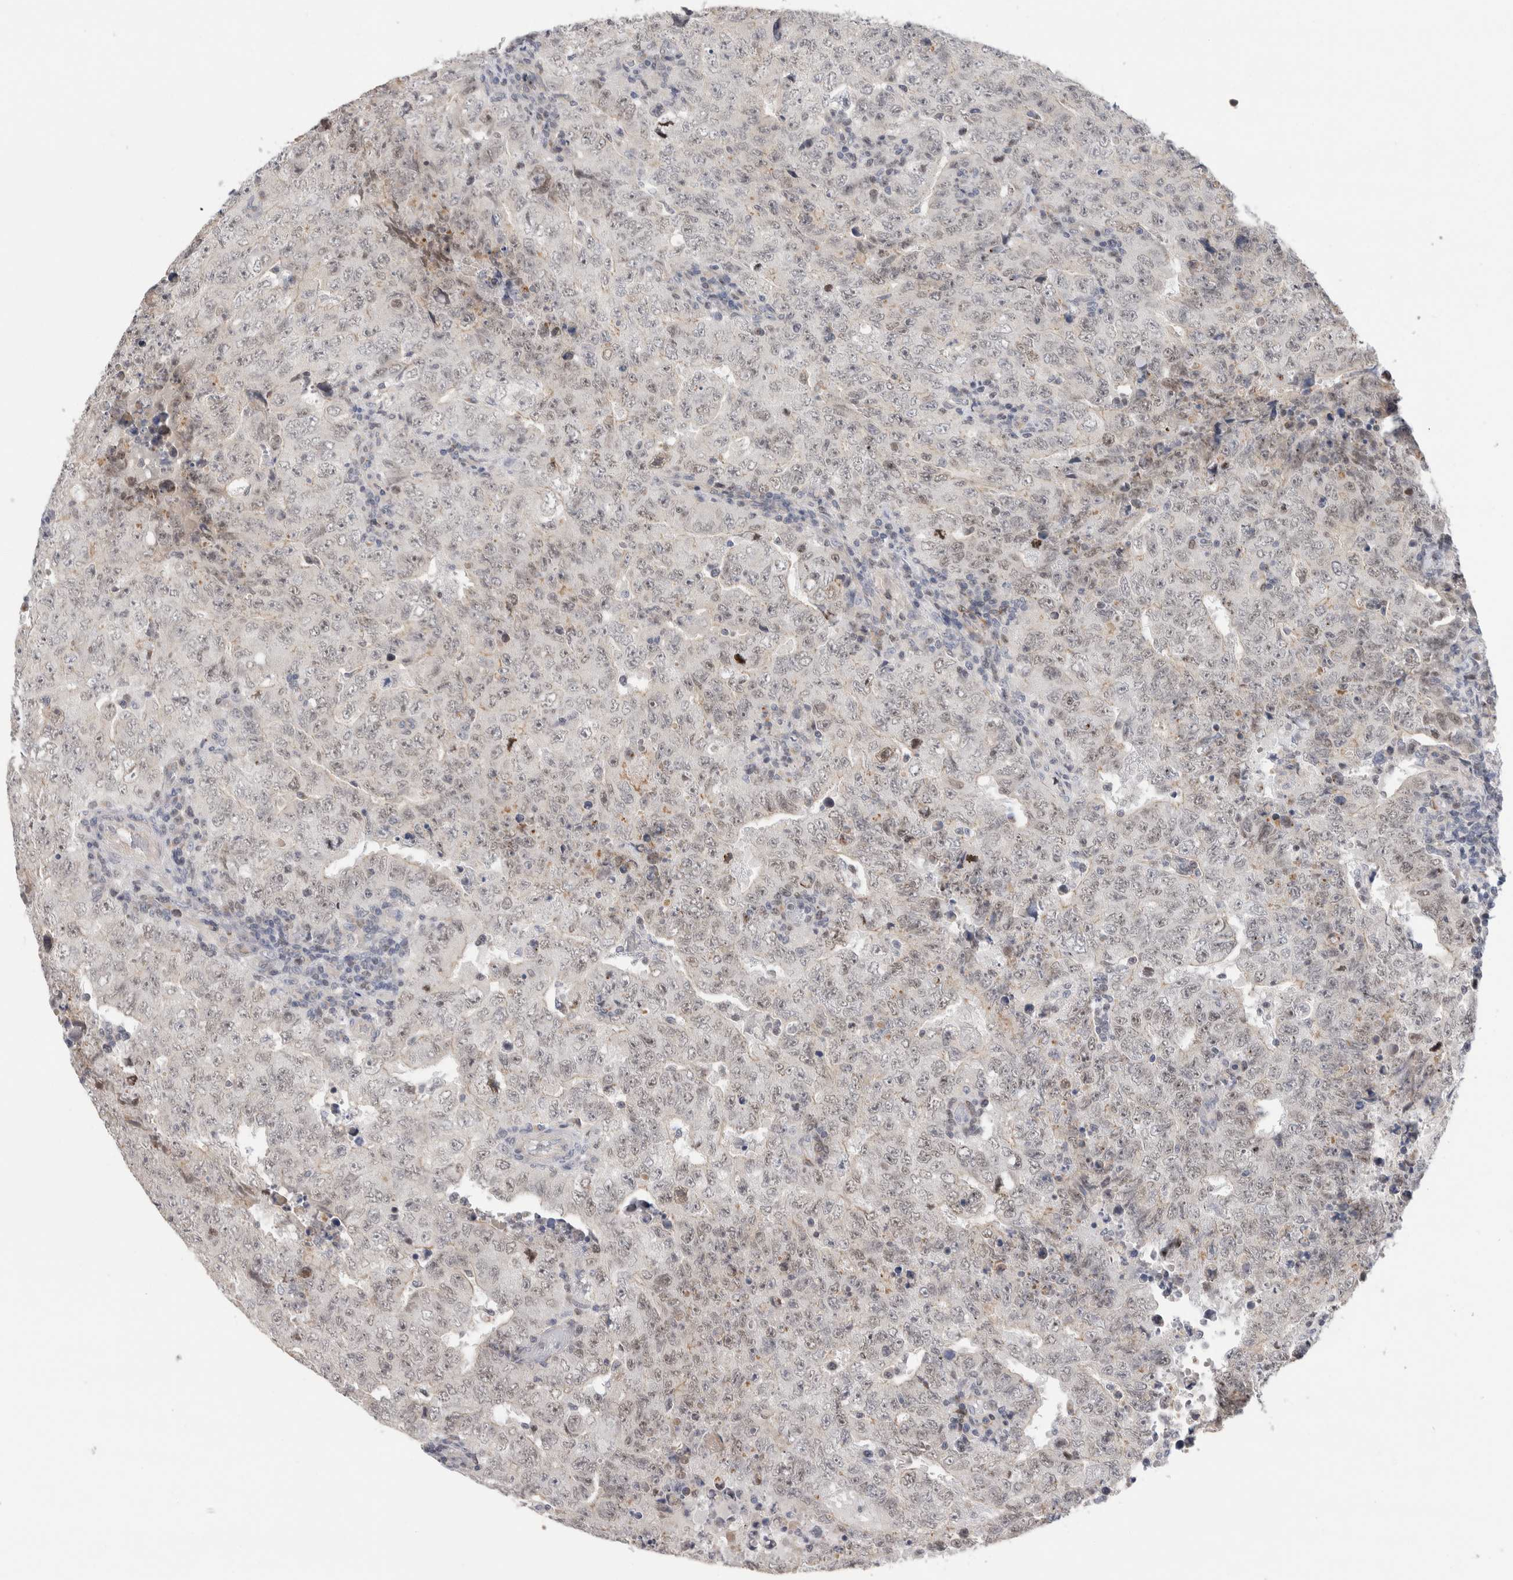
{"staining": {"intensity": "negative", "quantity": "none", "location": "none"}, "tissue": "testis cancer", "cell_type": "Tumor cells", "image_type": "cancer", "snomed": [{"axis": "morphology", "description": "Carcinoma, Embryonal, NOS"}, {"axis": "topography", "description": "Testis"}], "caption": "This is an IHC histopathology image of human testis cancer. There is no expression in tumor cells.", "gene": "SYTL5", "patient": {"sex": "male", "age": 26}}